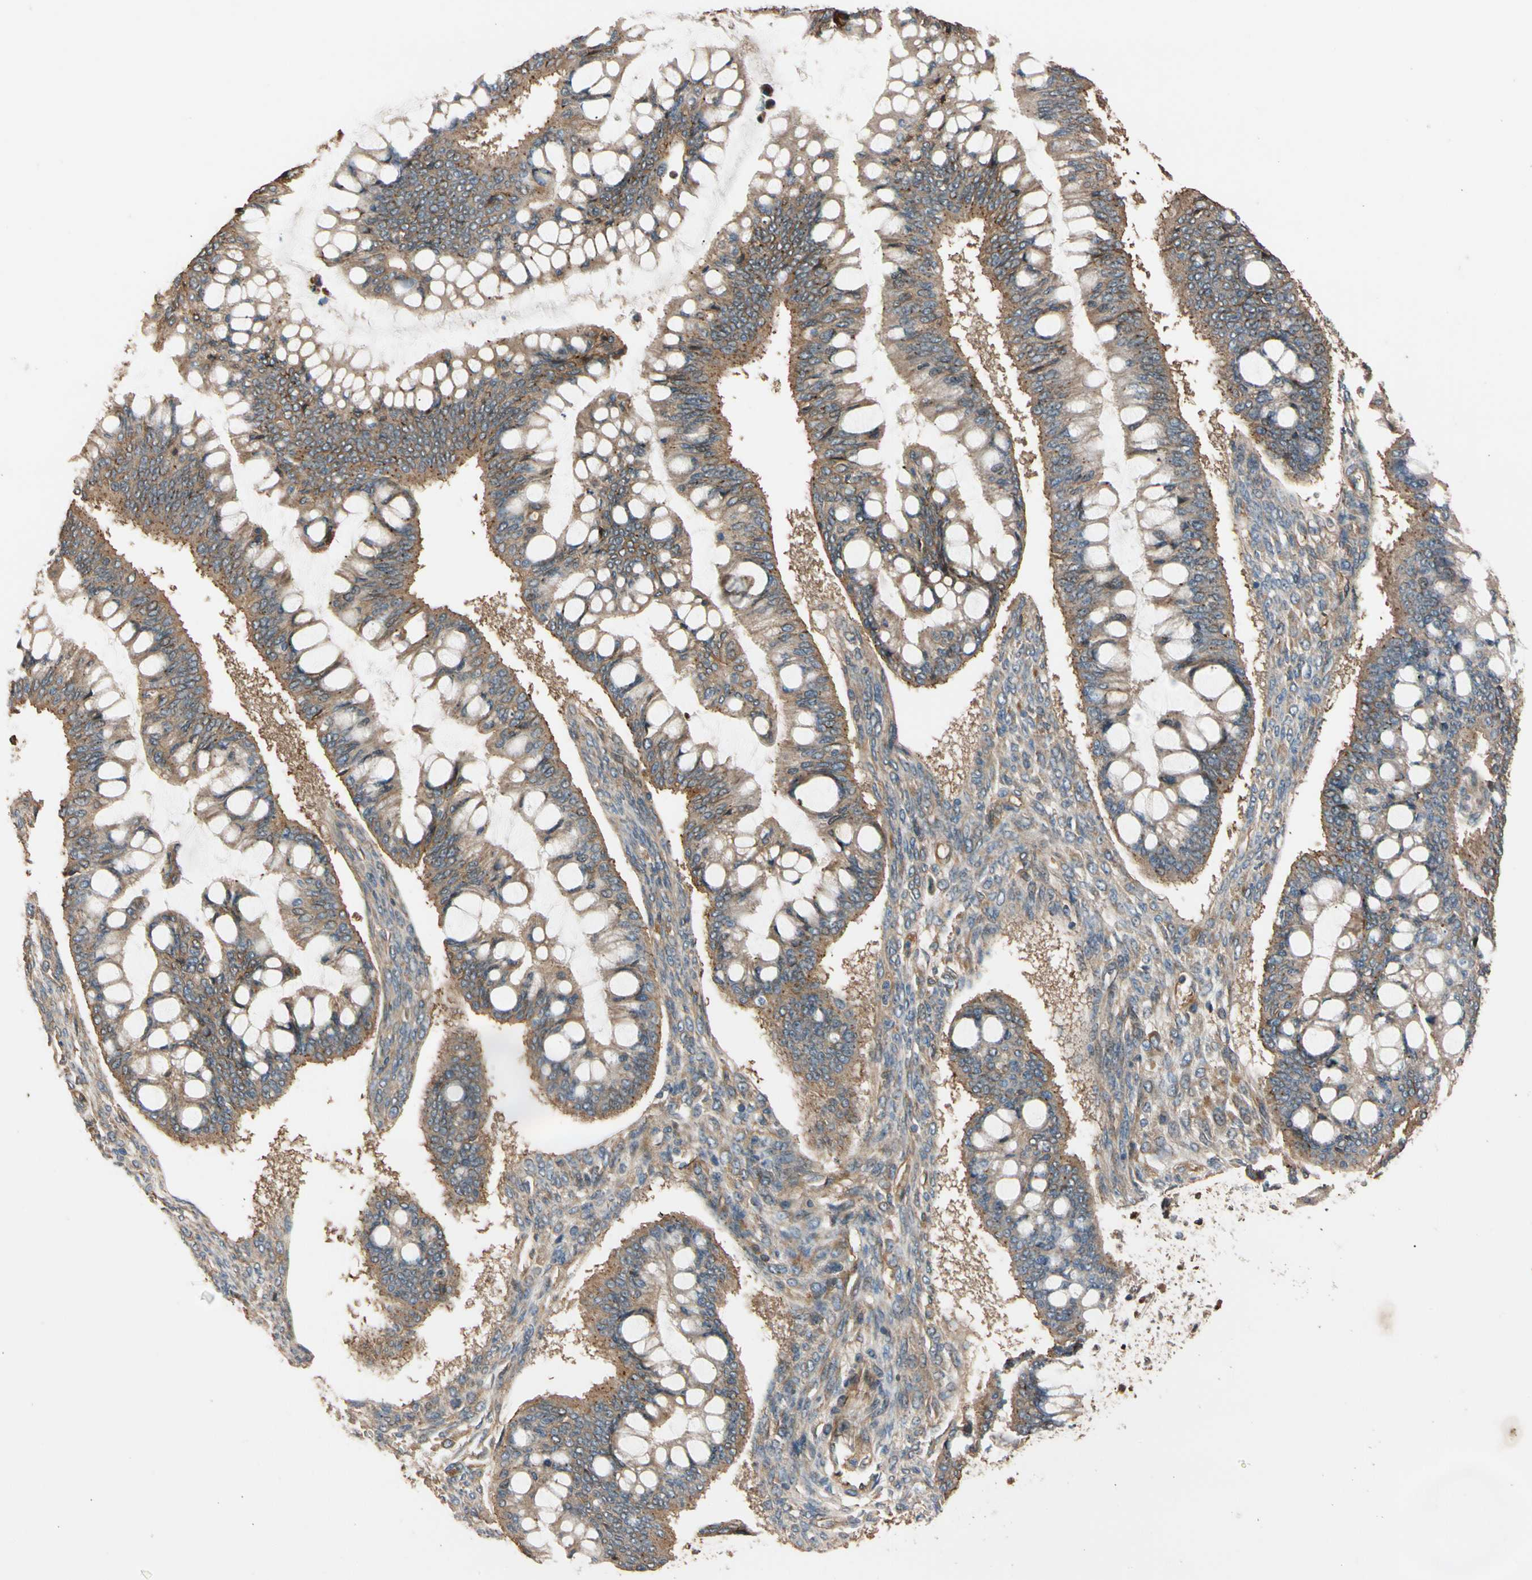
{"staining": {"intensity": "moderate", "quantity": ">75%", "location": "cytoplasmic/membranous"}, "tissue": "ovarian cancer", "cell_type": "Tumor cells", "image_type": "cancer", "snomed": [{"axis": "morphology", "description": "Cystadenocarcinoma, mucinous, NOS"}, {"axis": "topography", "description": "Ovary"}], "caption": "Immunohistochemical staining of human ovarian cancer displays moderate cytoplasmic/membranous protein staining in about >75% of tumor cells.", "gene": "MGRN1", "patient": {"sex": "female", "age": 73}}